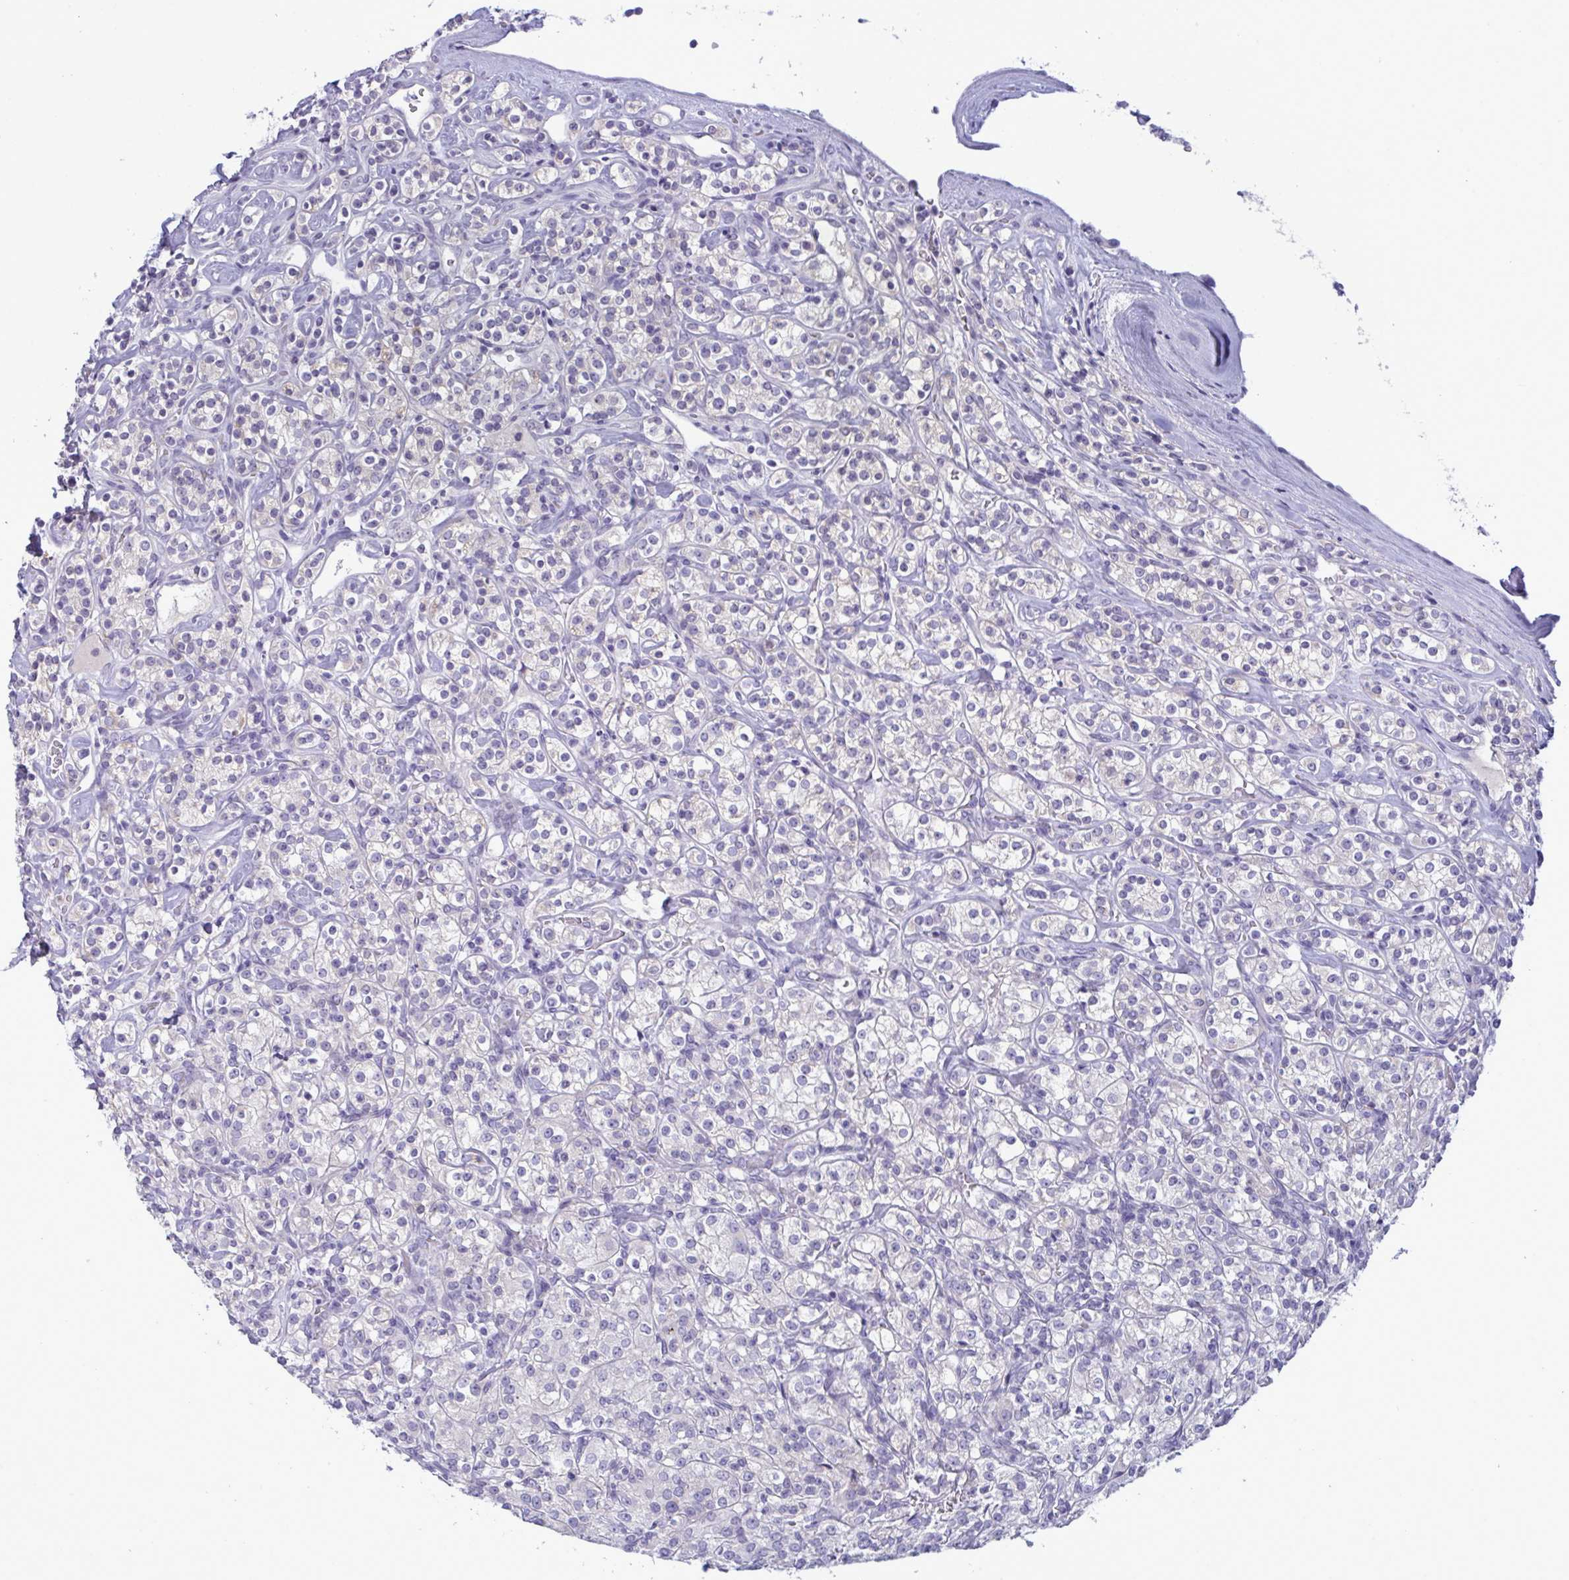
{"staining": {"intensity": "negative", "quantity": "none", "location": "none"}, "tissue": "renal cancer", "cell_type": "Tumor cells", "image_type": "cancer", "snomed": [{"axis": "morphology", "description": "Adenocarcinoma, NOS"}, {"axis": "topography", "description": "Kidney"}], "caption": "A high-resolution image shows immunohistochemistry staining of renal adenocarcinoma, which reveals no significant staining in tumor cells. (DAB immunohistochemistry with hematoxylin counter stain).", "gene": "TENT5D", "patient": {"sex": "male", "age": 77}}